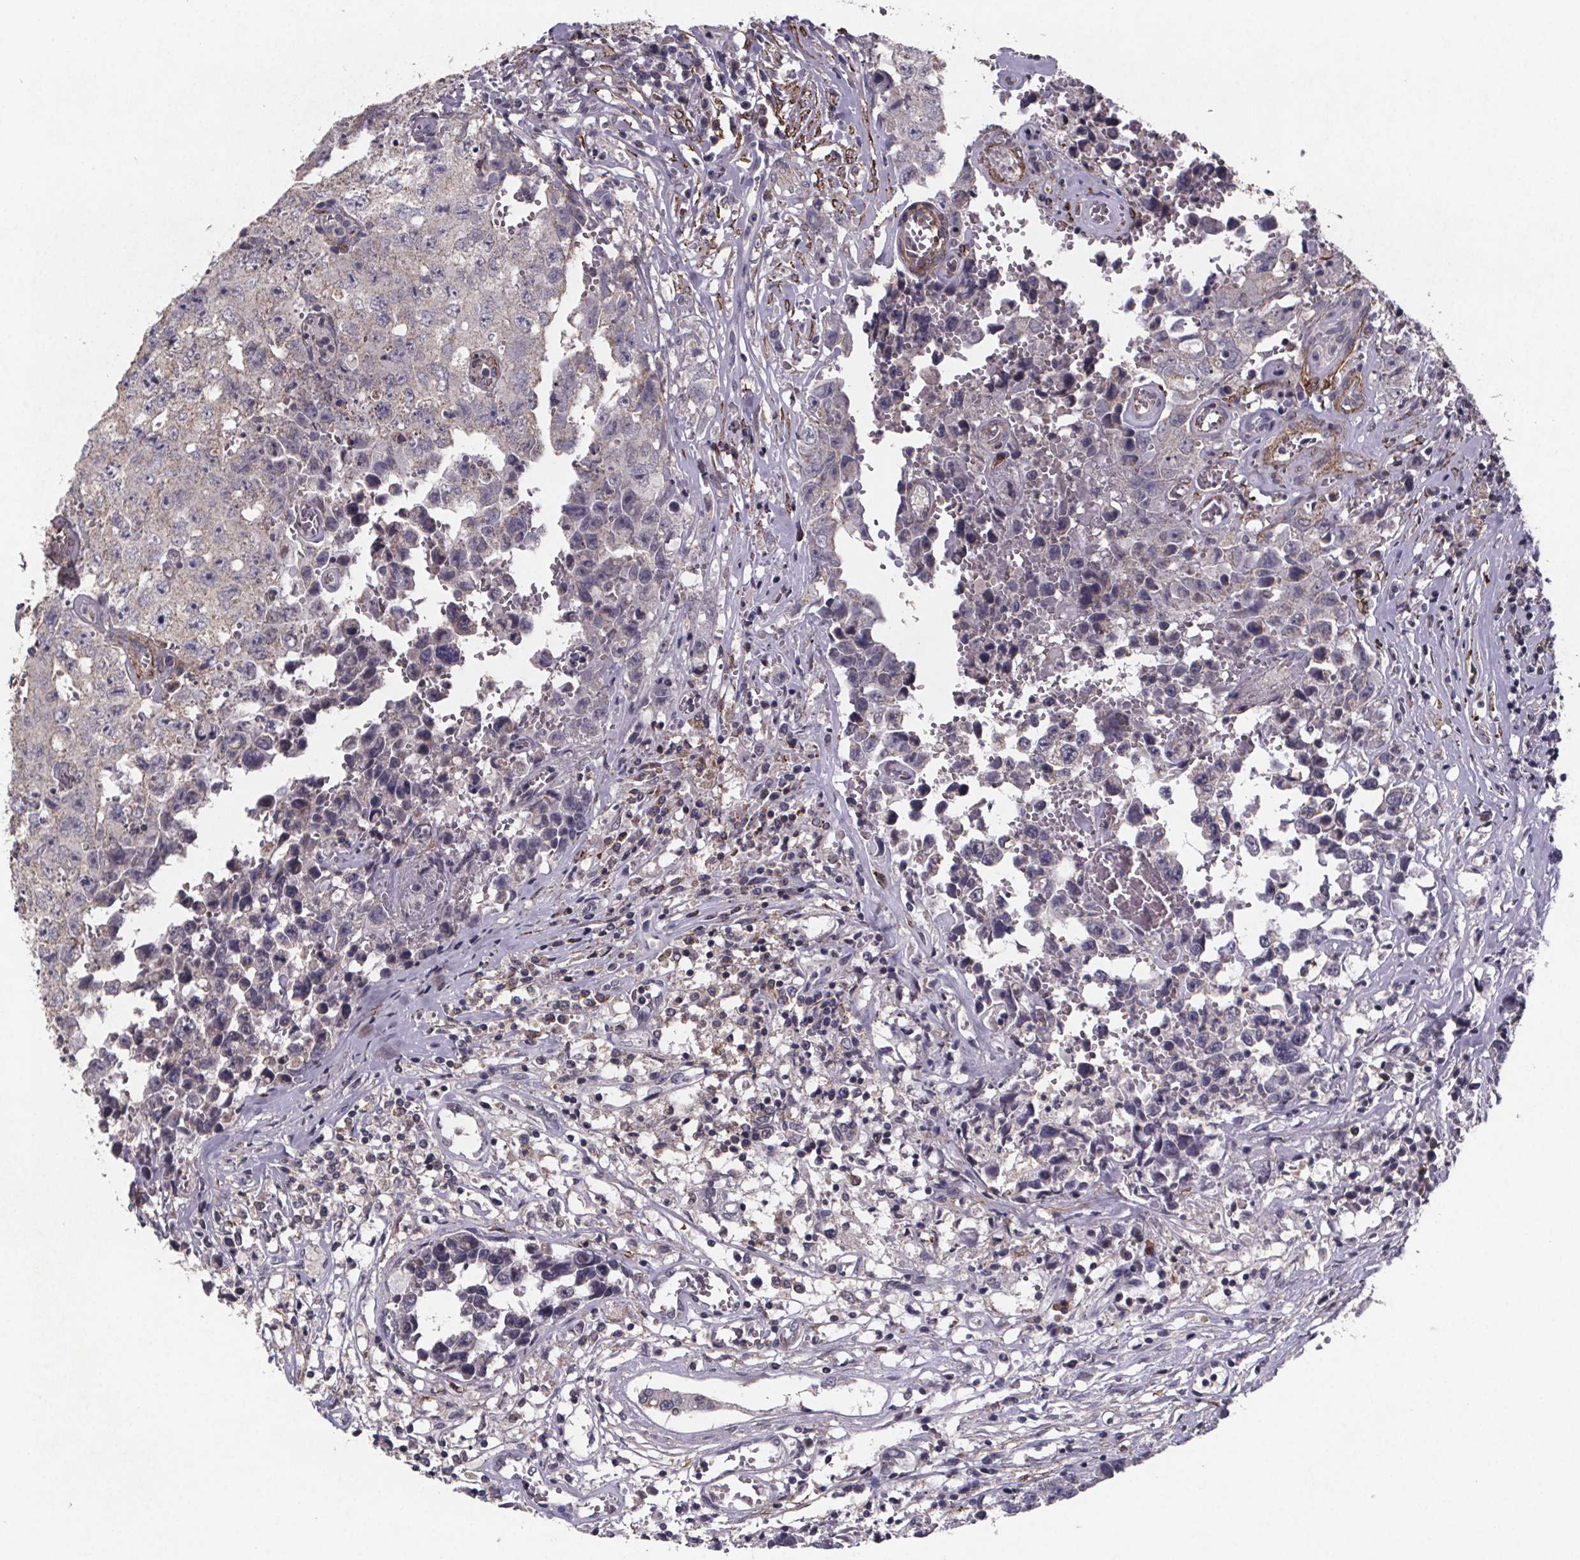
{"staining": {"intensity": "negative", "quantity": "none", "location": "none"}, "tissue": "testis cancer", "cell_type": "Tumor cells", "image_type": "cancer", "snomed": [{"axis": "morphology", "description": "Carcinoma, Embryonal, NOS"}, {"axis": "topography", "description": "Testis"}], "caption": "IHC histopathology image of human testis cancer stained for a protein (brown), which demonstrates no positivity in tumor cells.", "gene": "PALLD", "patient": {"sex": "male", "age": 36}}